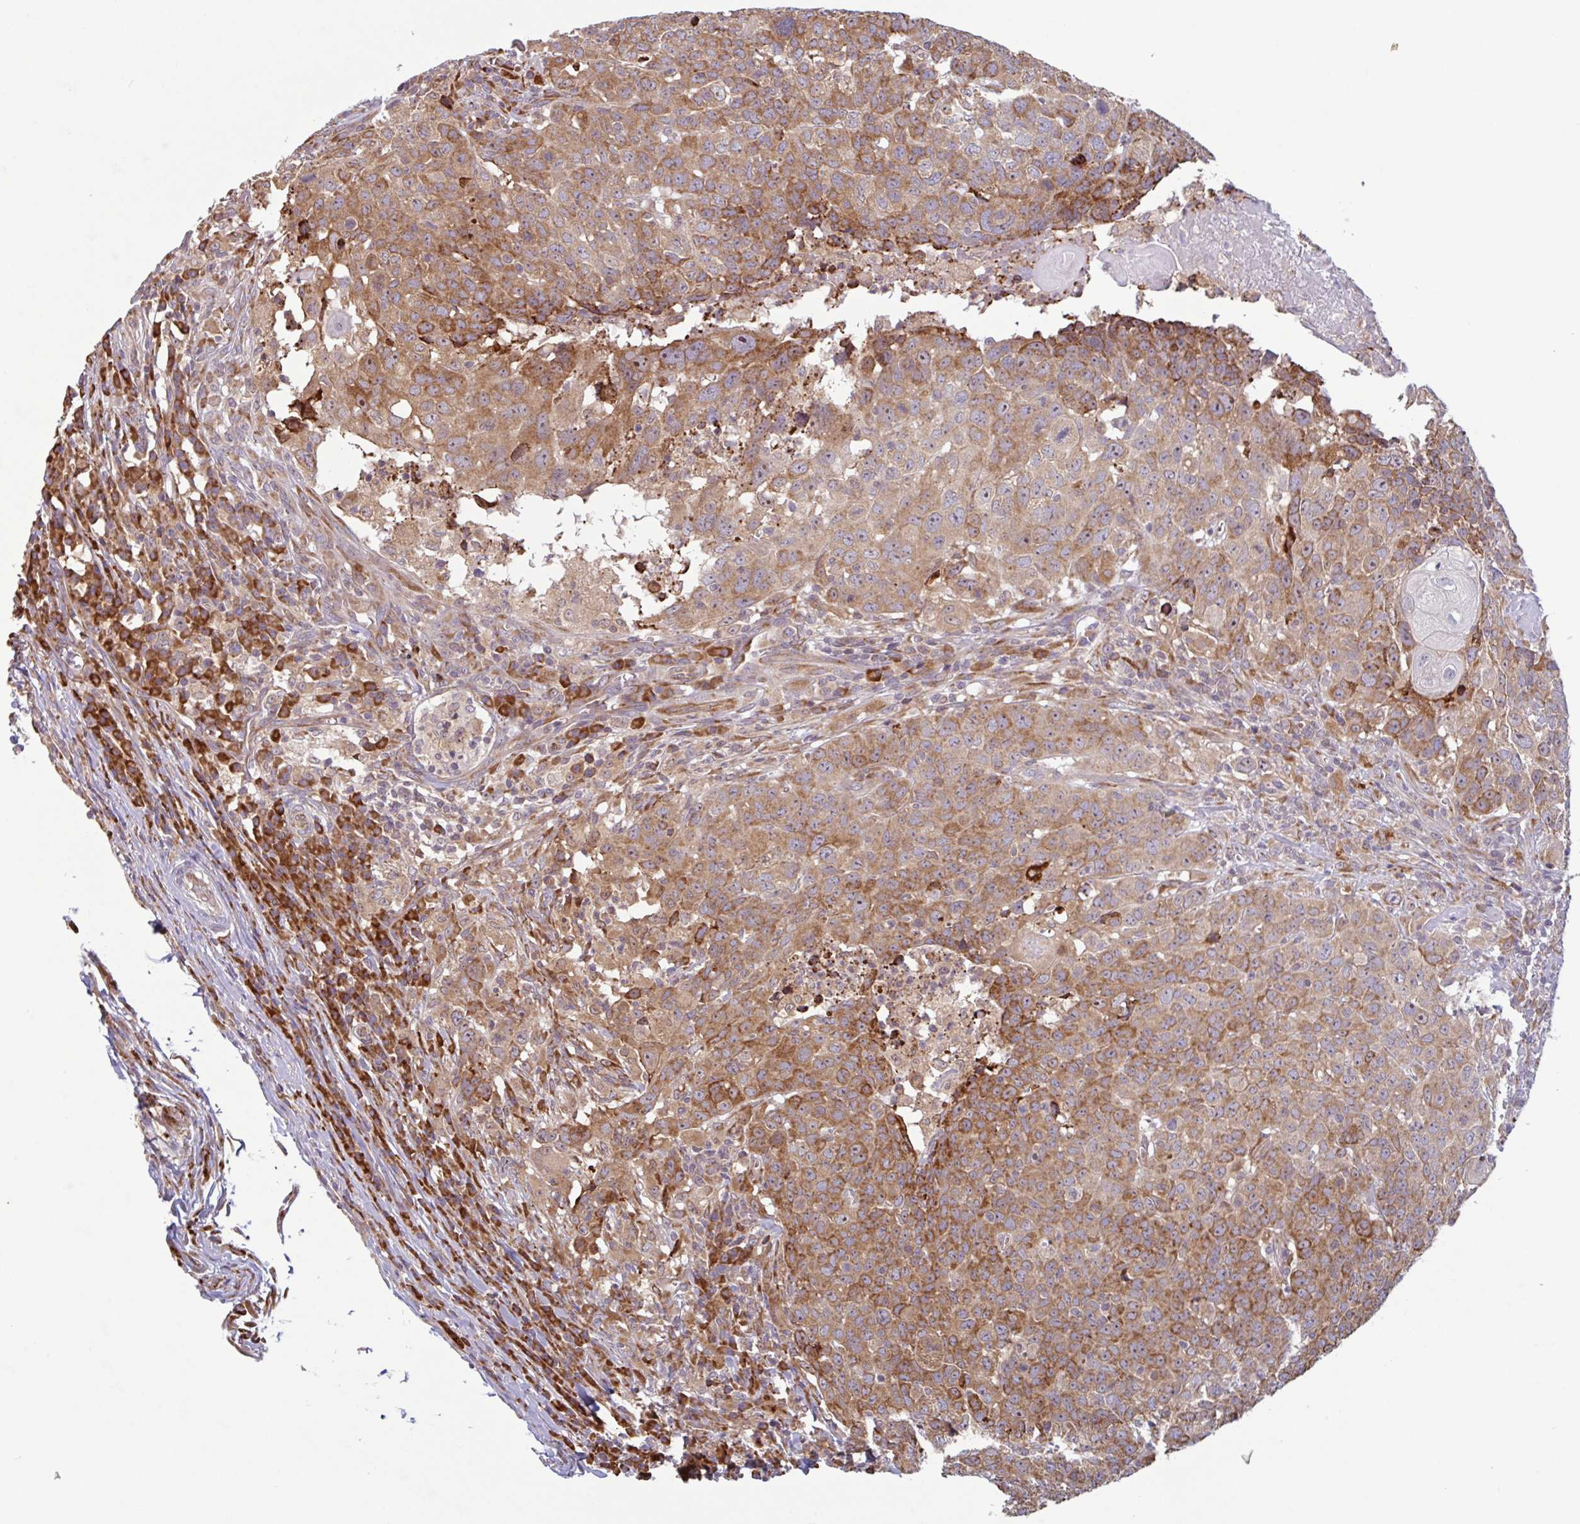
{"staining": {"intensity": "moderate", "quantity": ">75%", "location": "cytoplasmic/membranous"}, "tissue": "head and neck cancer", "cell_type": "Tumor cells", "image_type": "cancer", "snomed": [{"axis": "morphology", "description": "Normal tissue, NOS"}, {"axis": "morphology", "description": "Squamous cell carcinoma, NOS"}, {"axis": "topography", "description": "Skeletal muscle"}, {"axis": "topography", "description": "Vascular tissue"}, {"axis": "topography", "description": "Peripheral nerve tissue"}, {"axis": "topography", "description": "Head-Neck"}], "caption": "Human head and neck cancer stained for a protein (brown) exhibits moderate cytoplasmic/membranous positive positivity in approximately >75% of tumor cells.", "gene": "RIT1", "patient": {"sex": "male", "age": 66}}